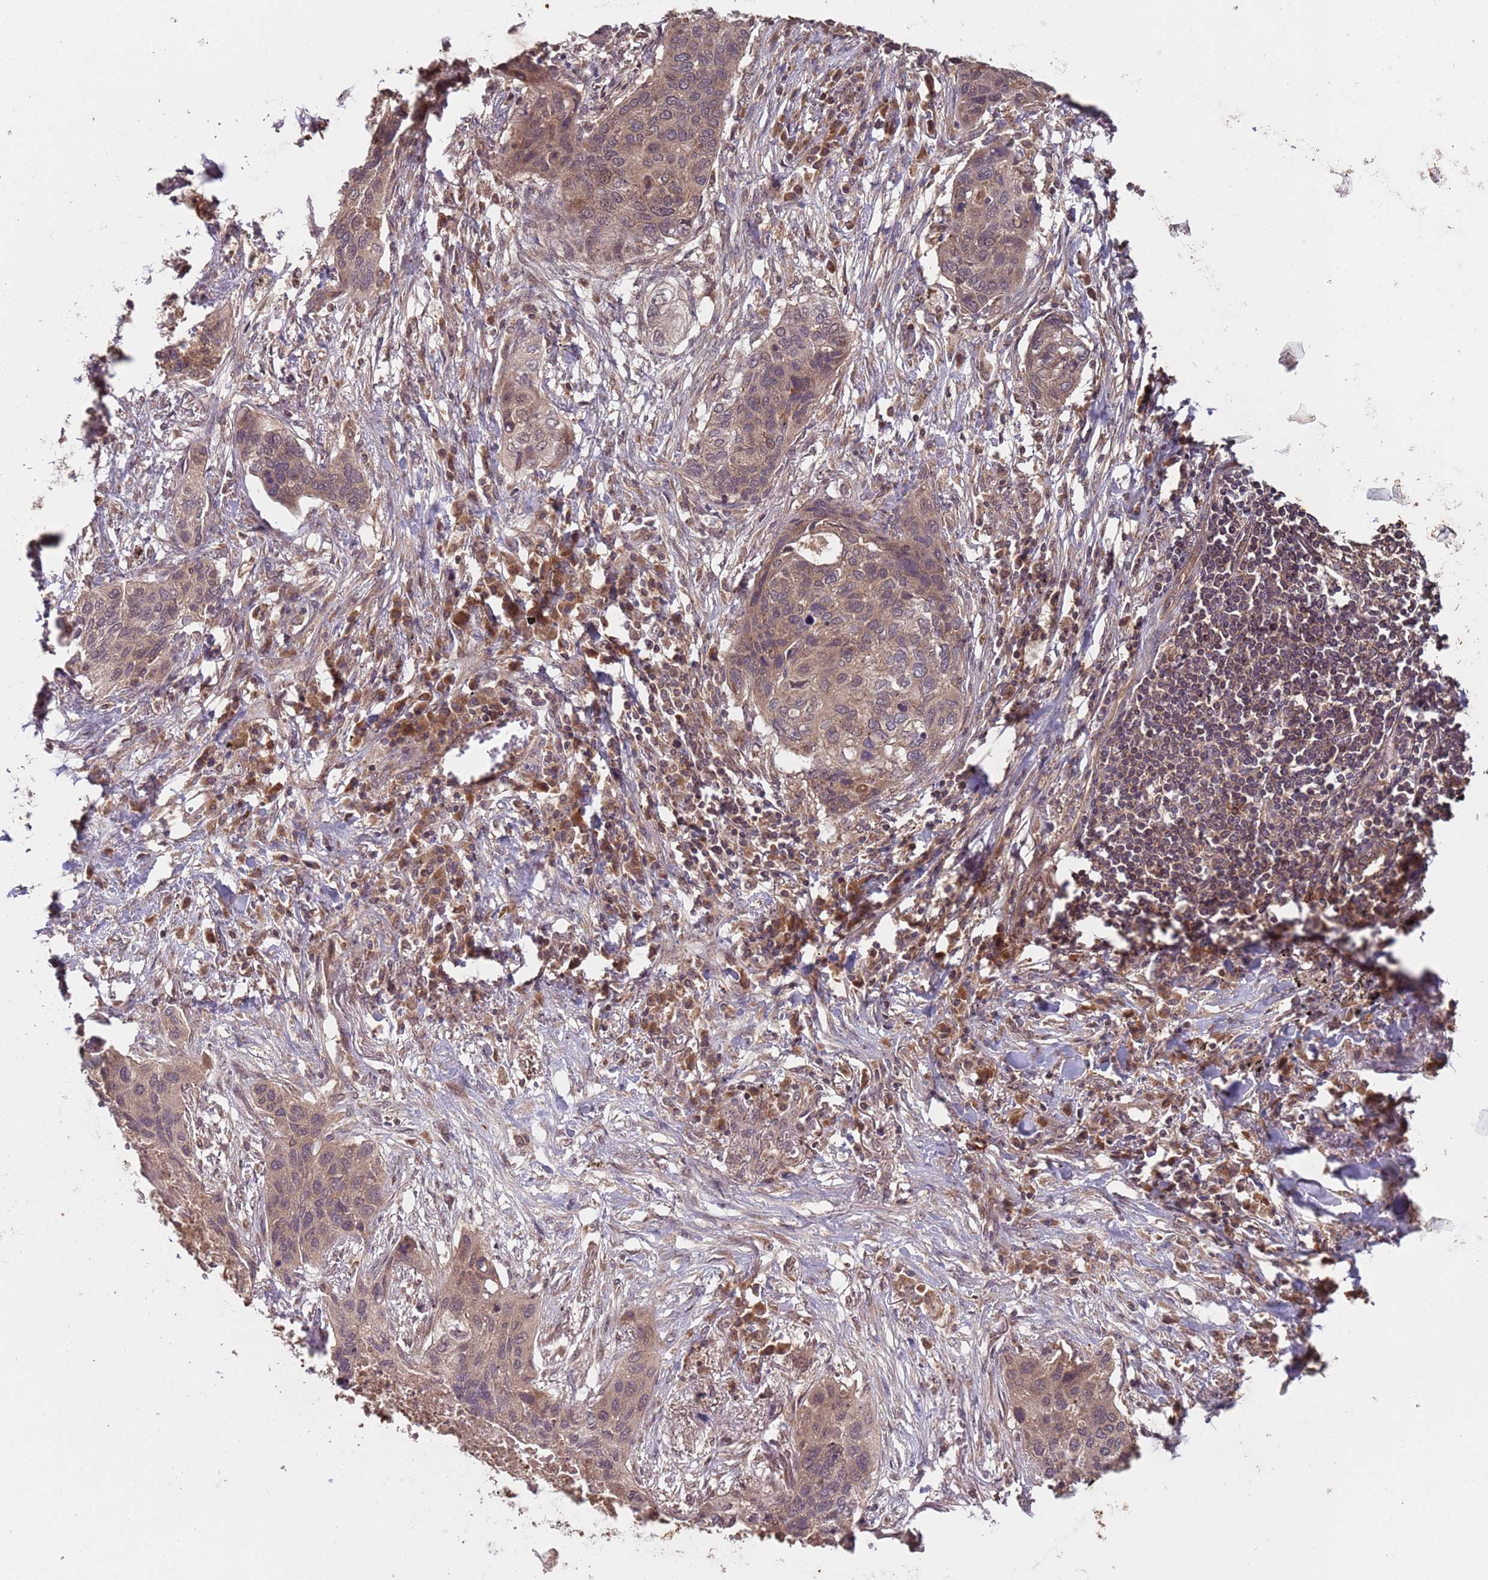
{"staining": {"intensity": "weak", "quantity": ">75%", "location": "cytoplasmic/membranous,nuclear"}, "tissue": "lung cancer", "cell_type": "Tumor cells", "image_type": "cancer", "snomed": [{"axis": "morphology", "description": "Squamous cell carcinoma, NOS"}, {"axis": "topography", "description": "Lung"}], "caption": "The image displays immunohistochemical staining of lung cancer (squamous cell carcinoma). There is weak cytoplasmic/membranous and nuclear staining is appreciated in about >75% of tumor cells. Using DAB (3,3'-diaminobenzidine) (brown) and hematoxylin (blue) stains, captured at high magnification using brightfield microscopy.", "gene": "ERI1", "patient": {"sex": "female", "age": 63}}